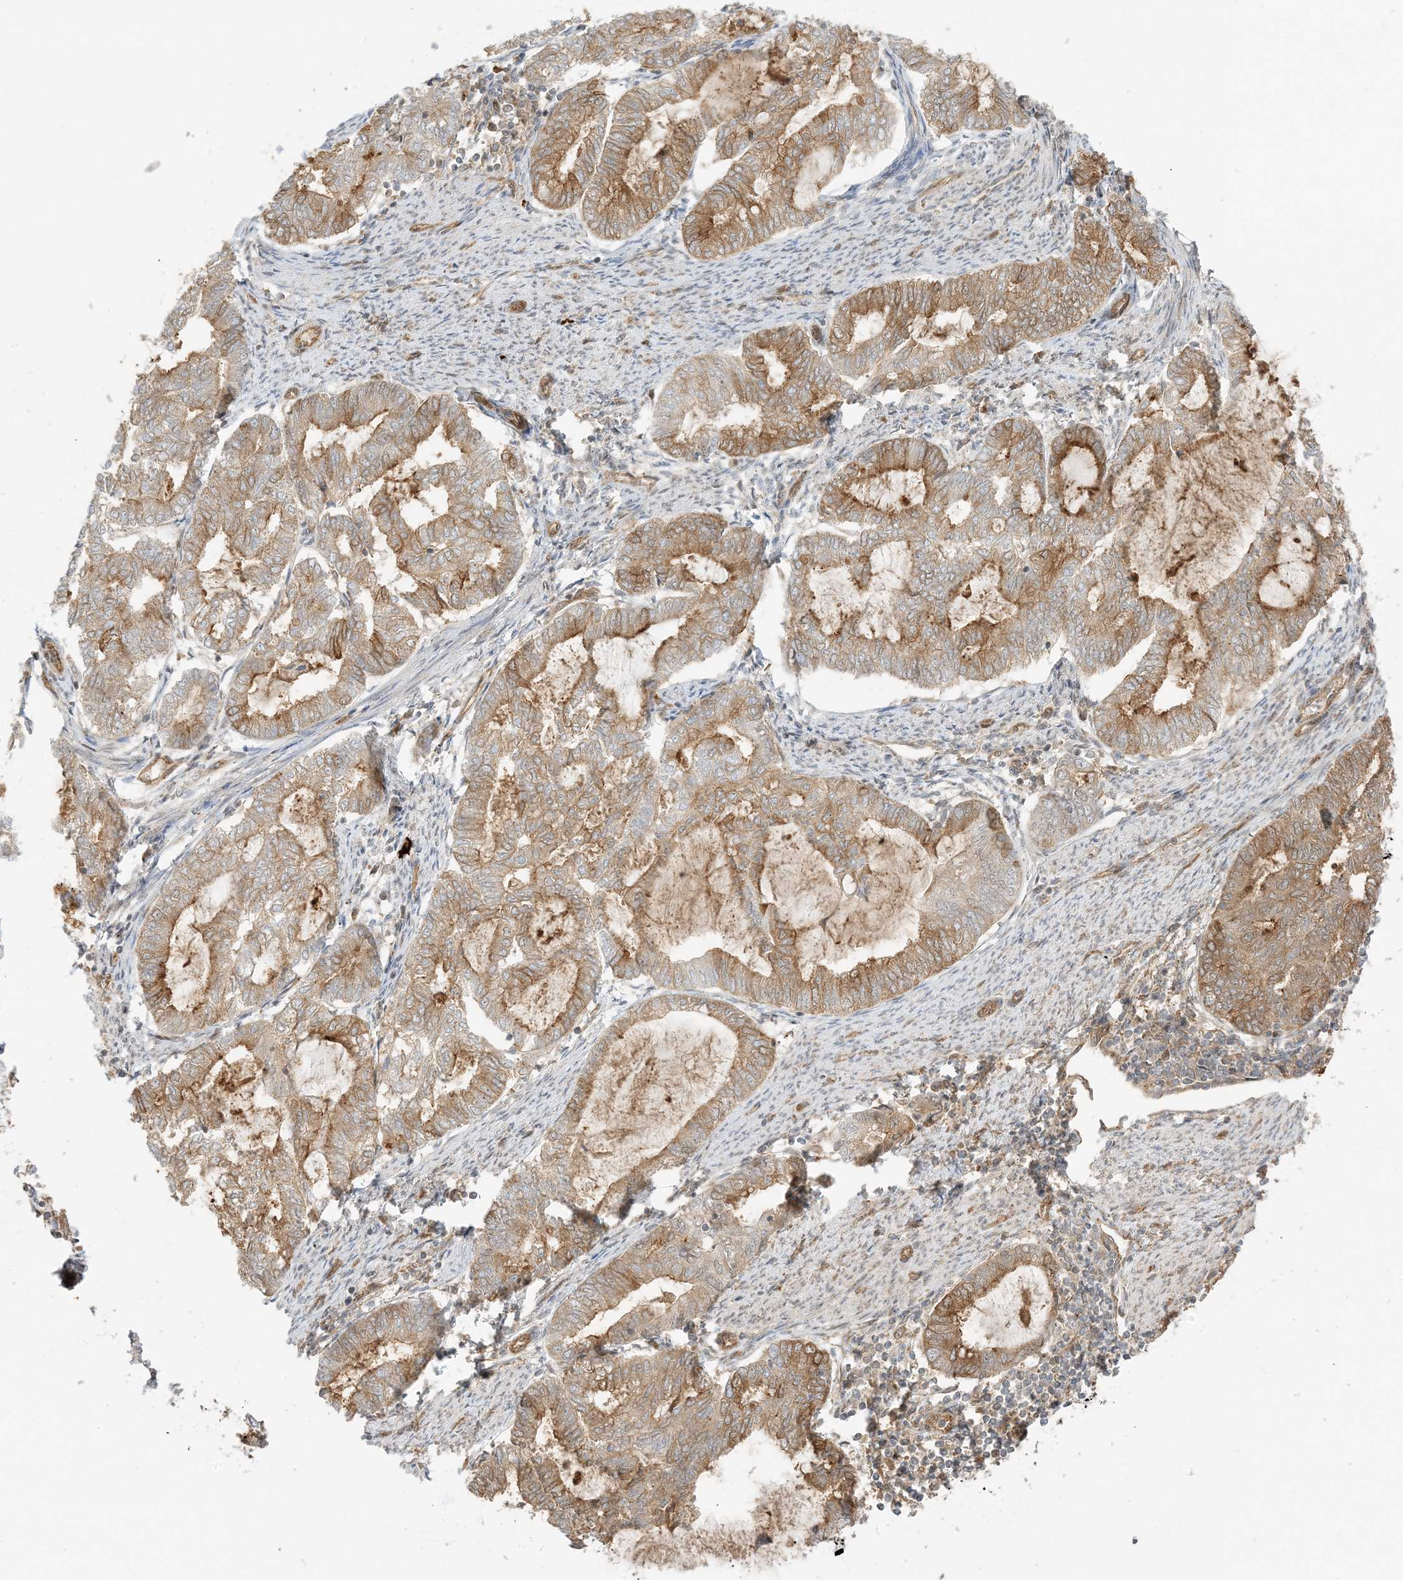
{"staining": {"intensity": "moderate", "quantity": ">75%", "location": "cytoplasmic/membranous"}, "tissue": "endometrial cancer", "cell_type": "Tumor cells", "image_type": "cancer", "snomed": [{"axis": "morphology", "description": "Adenocarcinoma, NOS"}, {"axis": "topography", "description": "Endometrium"}], "caption": "Immunohistochemistry of human endometrial cancer demonstrates medium levels of moderate cytoplasmic/membranous staining in approximately >75% of tumor cells. The protein of interest is stained brown, and the nuclei are stained in blue (DAB (3,3'-diaminobenzidine) IHC with brightfield microscopy, high magnification).", "gene": "UBAP2L", "patient": {"sex": "female", "age": 79}}